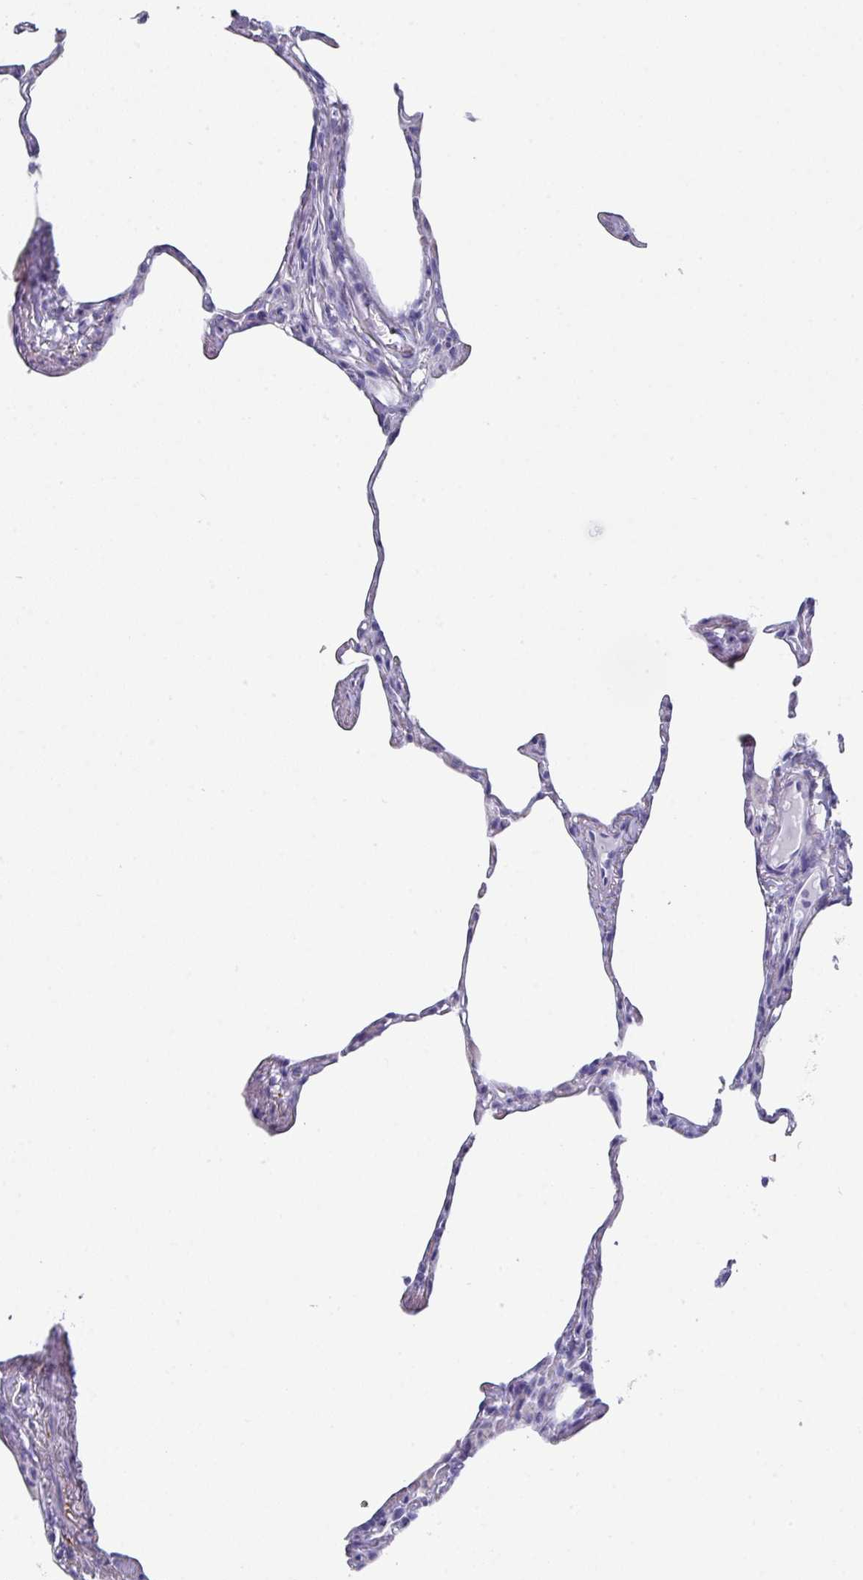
{"staining": {"intensity": "negative", "quantity": "none", "location": "none"}, "tissue": "lung", "cell_type": "Alveolar cells", "image_type": "normal", "snomed": [{"axis": "morphology", "description": "Normal tissue, NOS"}, {"axis": "topography", "description": "Lung"}], "caption": "High magnification brightfield microscopy of benign lung stained with DAB (brown) and counterstained with hematoxylin (blue): alveolar cells show no significant positivity. (DAB immunohistochemistry (IHC), high magnification).", "gene": "PEX10", "patient": {"sex": "male", "age": 65}}